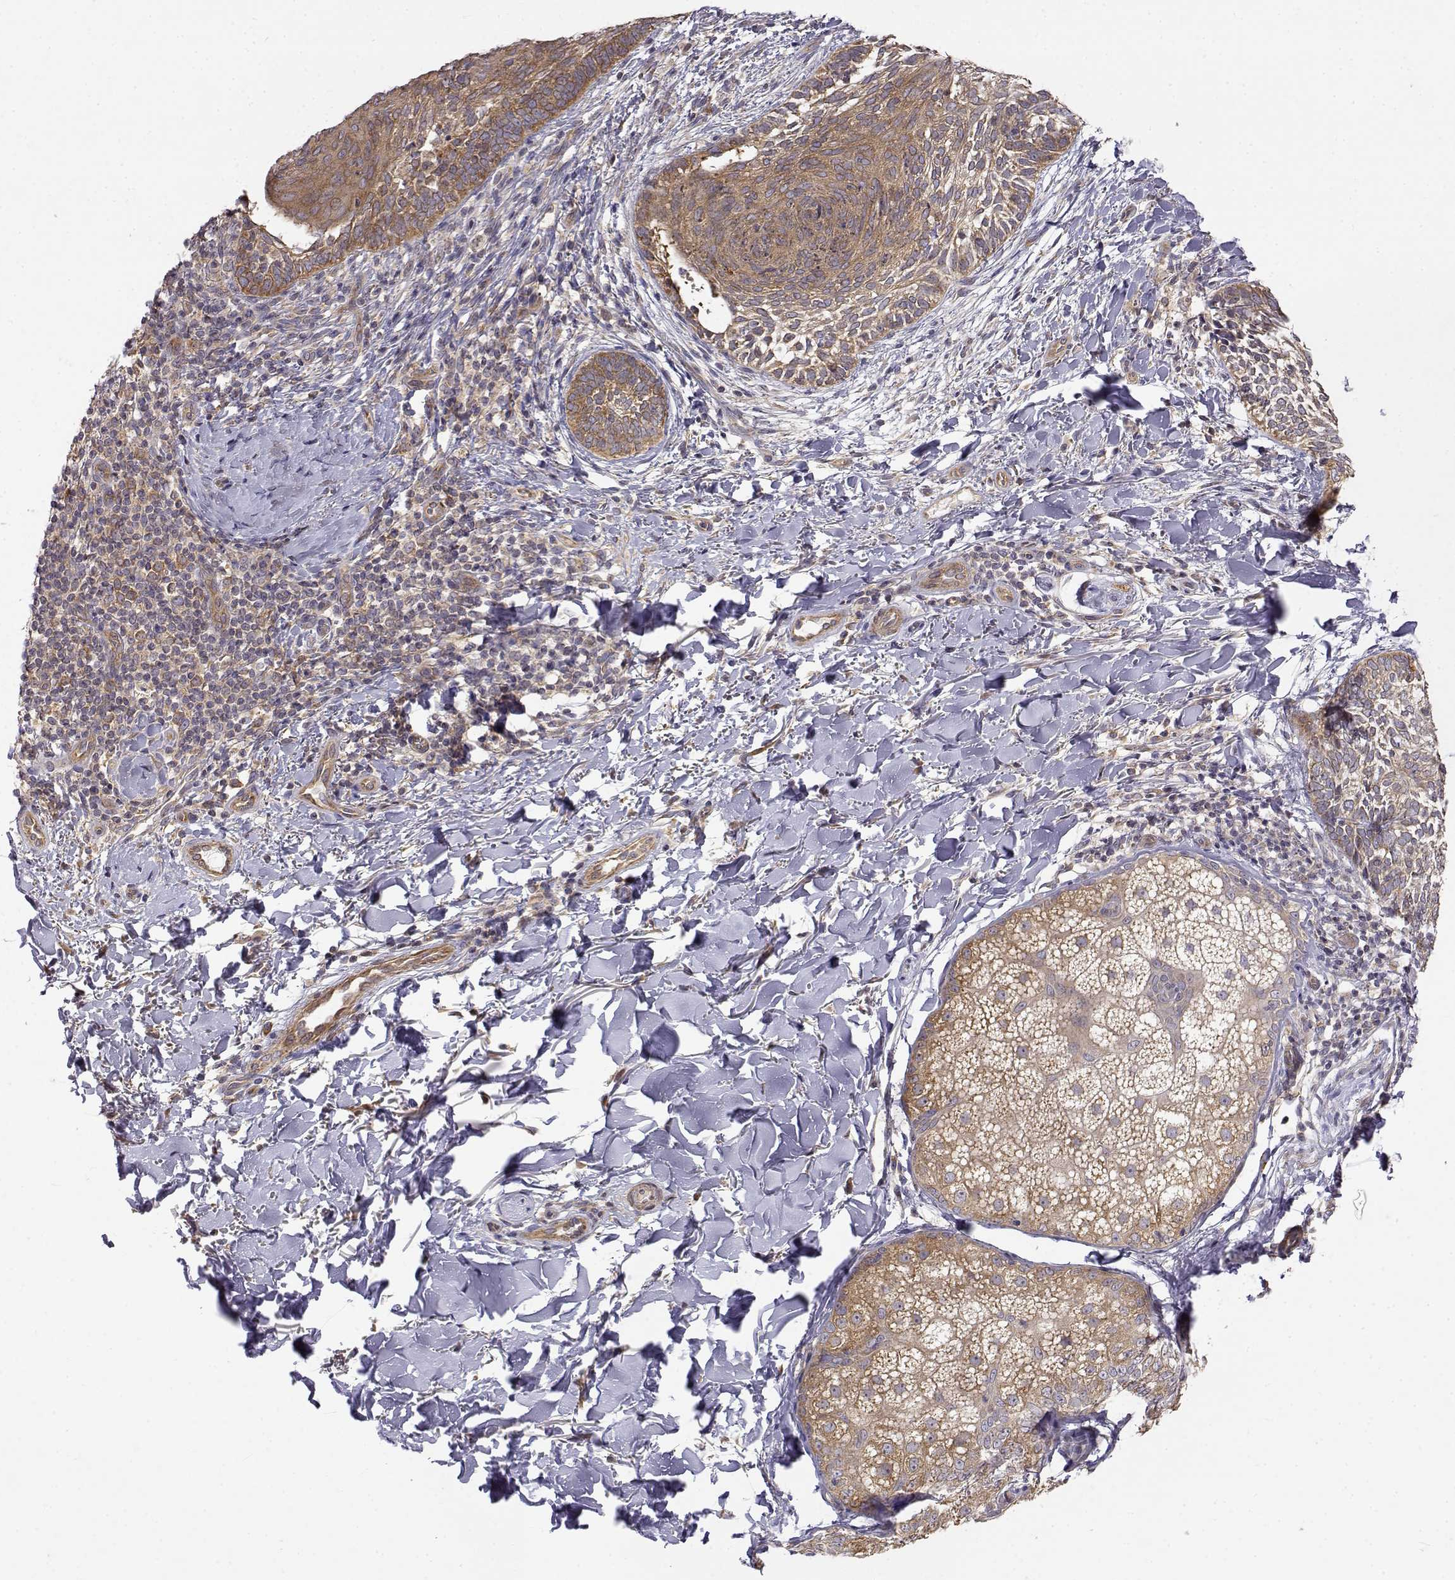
{"staining": {"intensity": "moderate", "quantity": ">75%", "location": "cytoplasmic/membranous"}, "tissue": "skin cancer", "cell_type": "Tumor cells", "image_type": "cancer", "snomed": [{"axis": "morphology", "description": "Normal tissue, NOS"}, {"axis": "morphology", "description": "Basal cell carcinoma"}, {"axis": "topography", "description": "Skin"}], "caption": "An image of human skin basal cell carcinoma stained for a protein exhibits moderate cytoplasmic/membranous brown staining in tumor cells.", "gene": "PAIP1", "patient": {"sex": "male", "age": 46}}